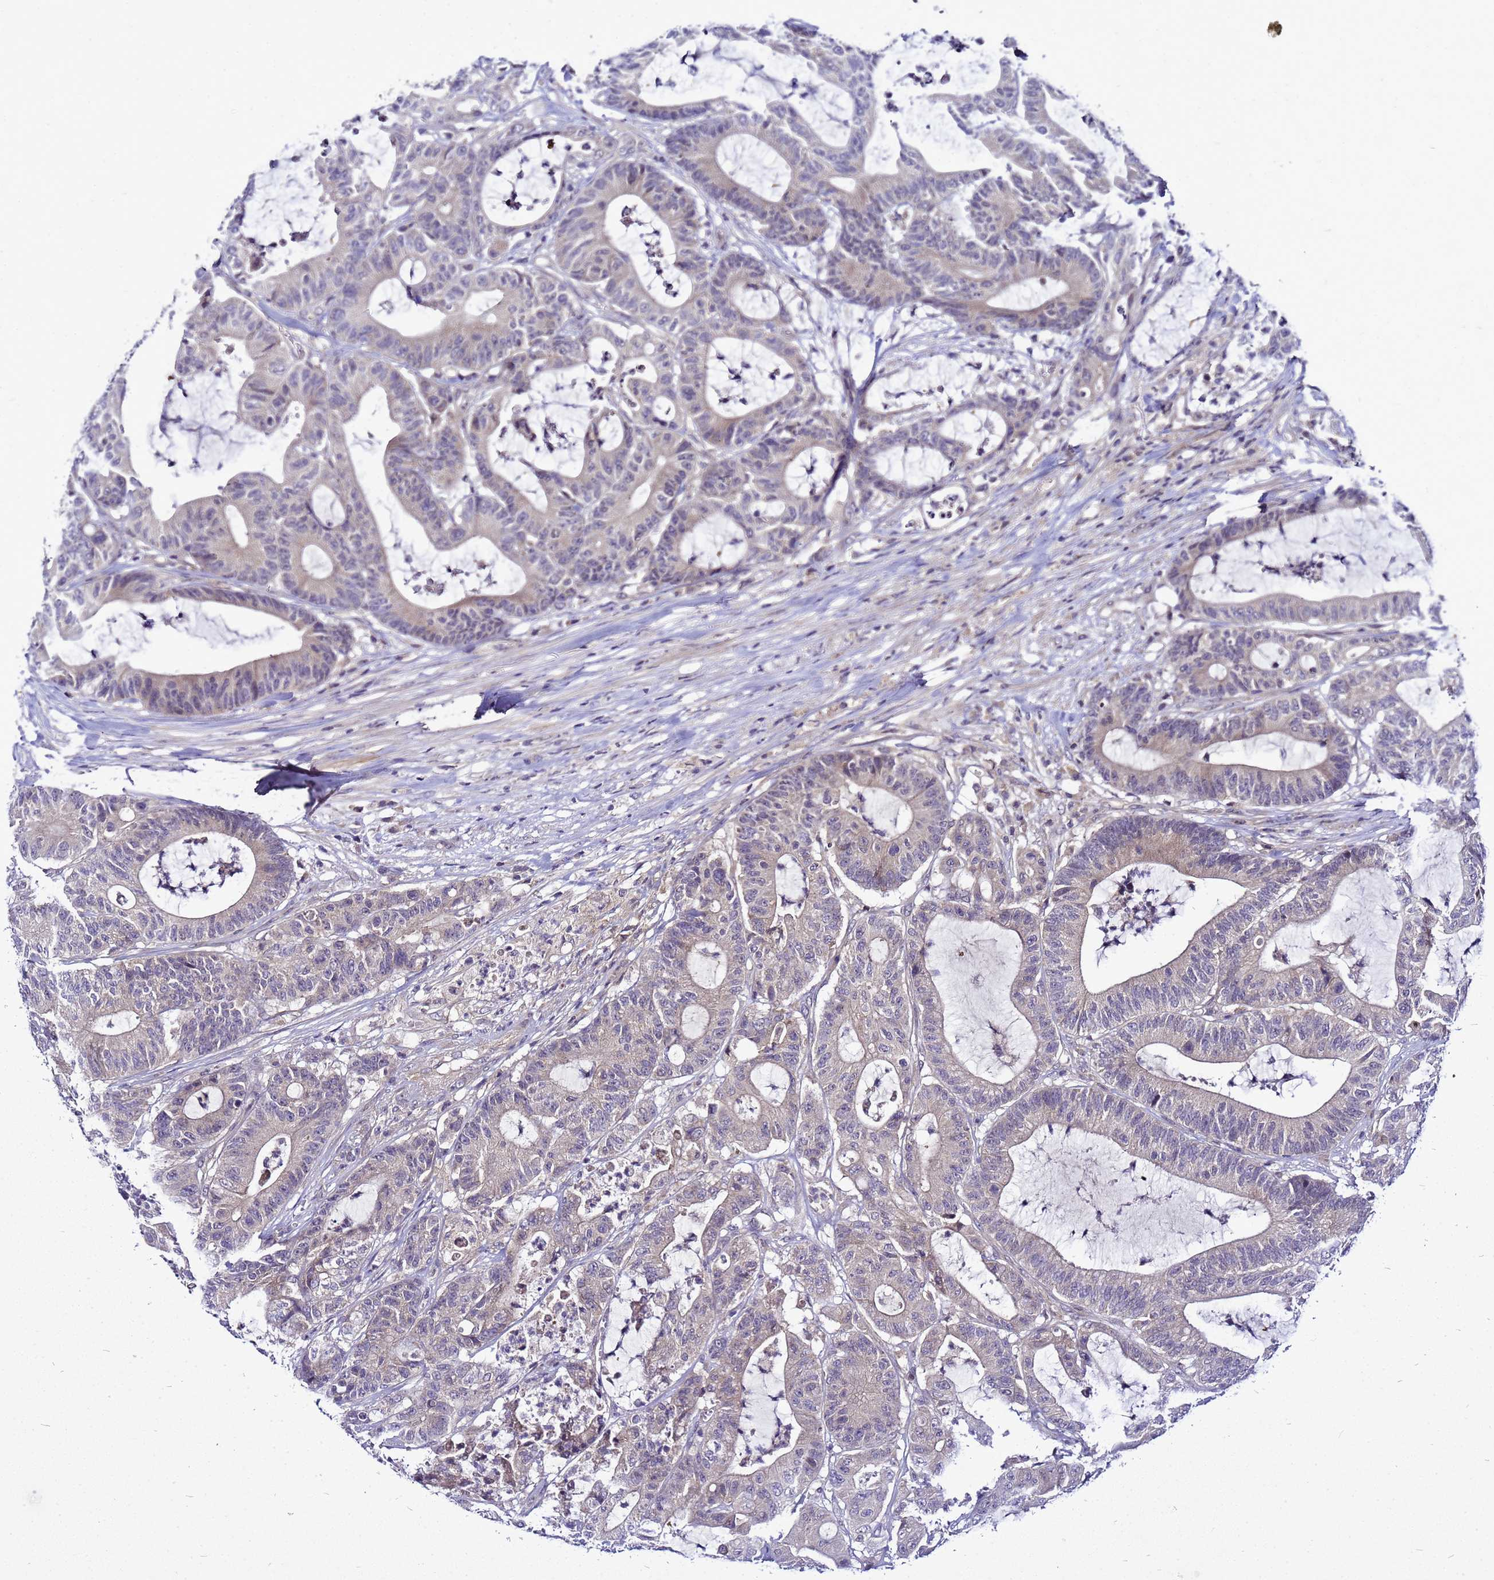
{"staining": {"intensity": "negative", "quantity": "none", "location": "none"}, "tissue": "colorectal cancer", "cell_type": "Tumor cells", "image_type": "cancer", "snomed": [{"axis": "morphology", "description": "Adenocarcinoma, NOS"}, {"axis": "topography", "description": "Colon"}], "caption": "IHC image of human colorectal cancer (adenocarcinoma) stained for a protein (brown), which demonstrates no staining in tumor cells.", "gene": "SAT1", "patient": {"sex": "female", "age": 84}}